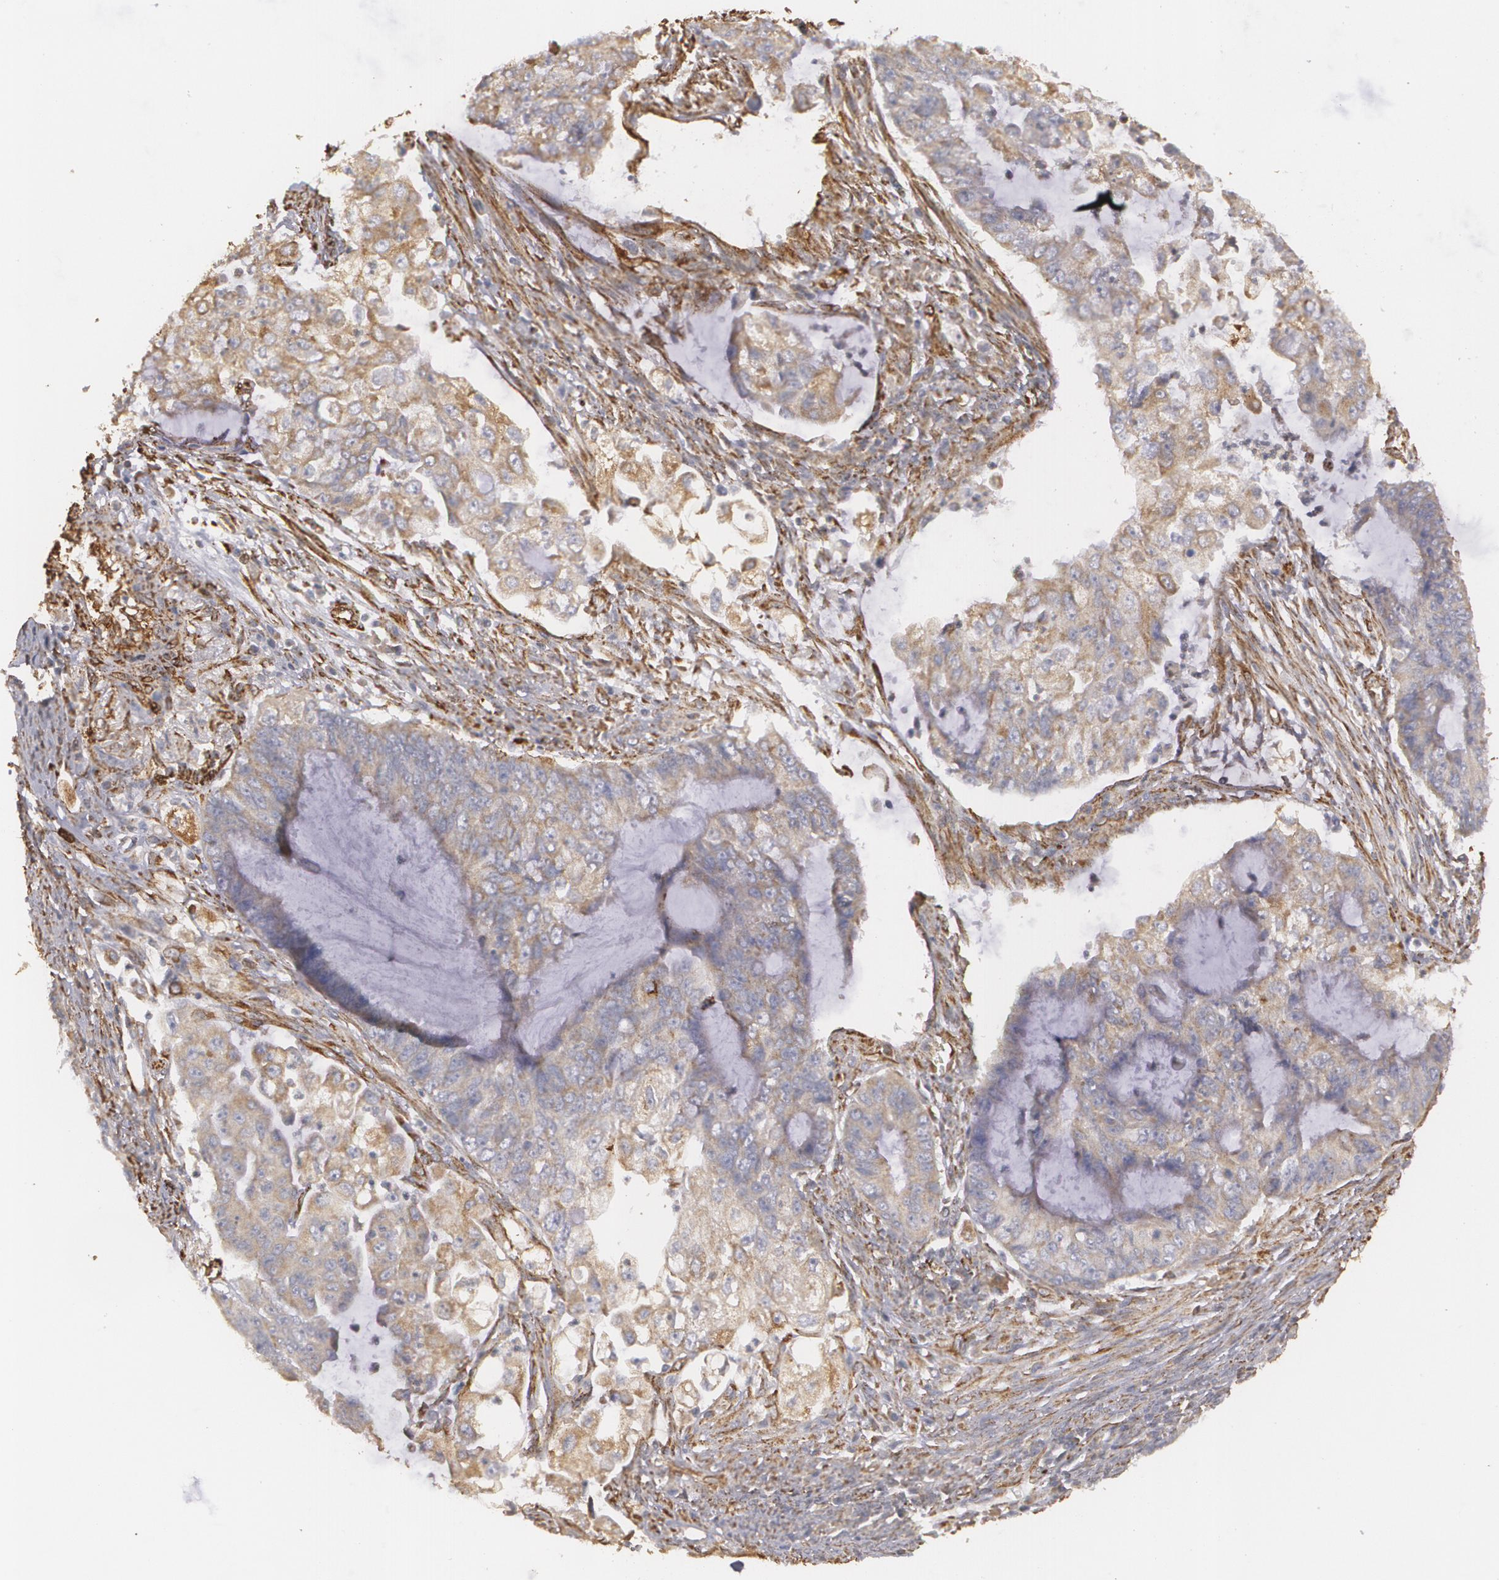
{"staining": {"intensity": "weak", "quantity": ">75%", "location": "cytoplasmic/membranous"}, "tissue": "endometrial cancer", "cell_type": "Tumor cells", "image_type": "cancer", "snomed": [{"axis": "morphology", "description": "Adenocarcinoma, NOS"}, {"axis": "topography", "description": "Endometrium"}], "caption": "This photomicrograph shows adenocarcinoma (endometrial) stained with IHC to label a protein in brown. The cytoplasmic/membranous of tumor cells show weak positivity for the protein. Nuclei are counter-stained blue.", "gene": "CYB5R3", "patient": {"sex": "female", "age": 75}}